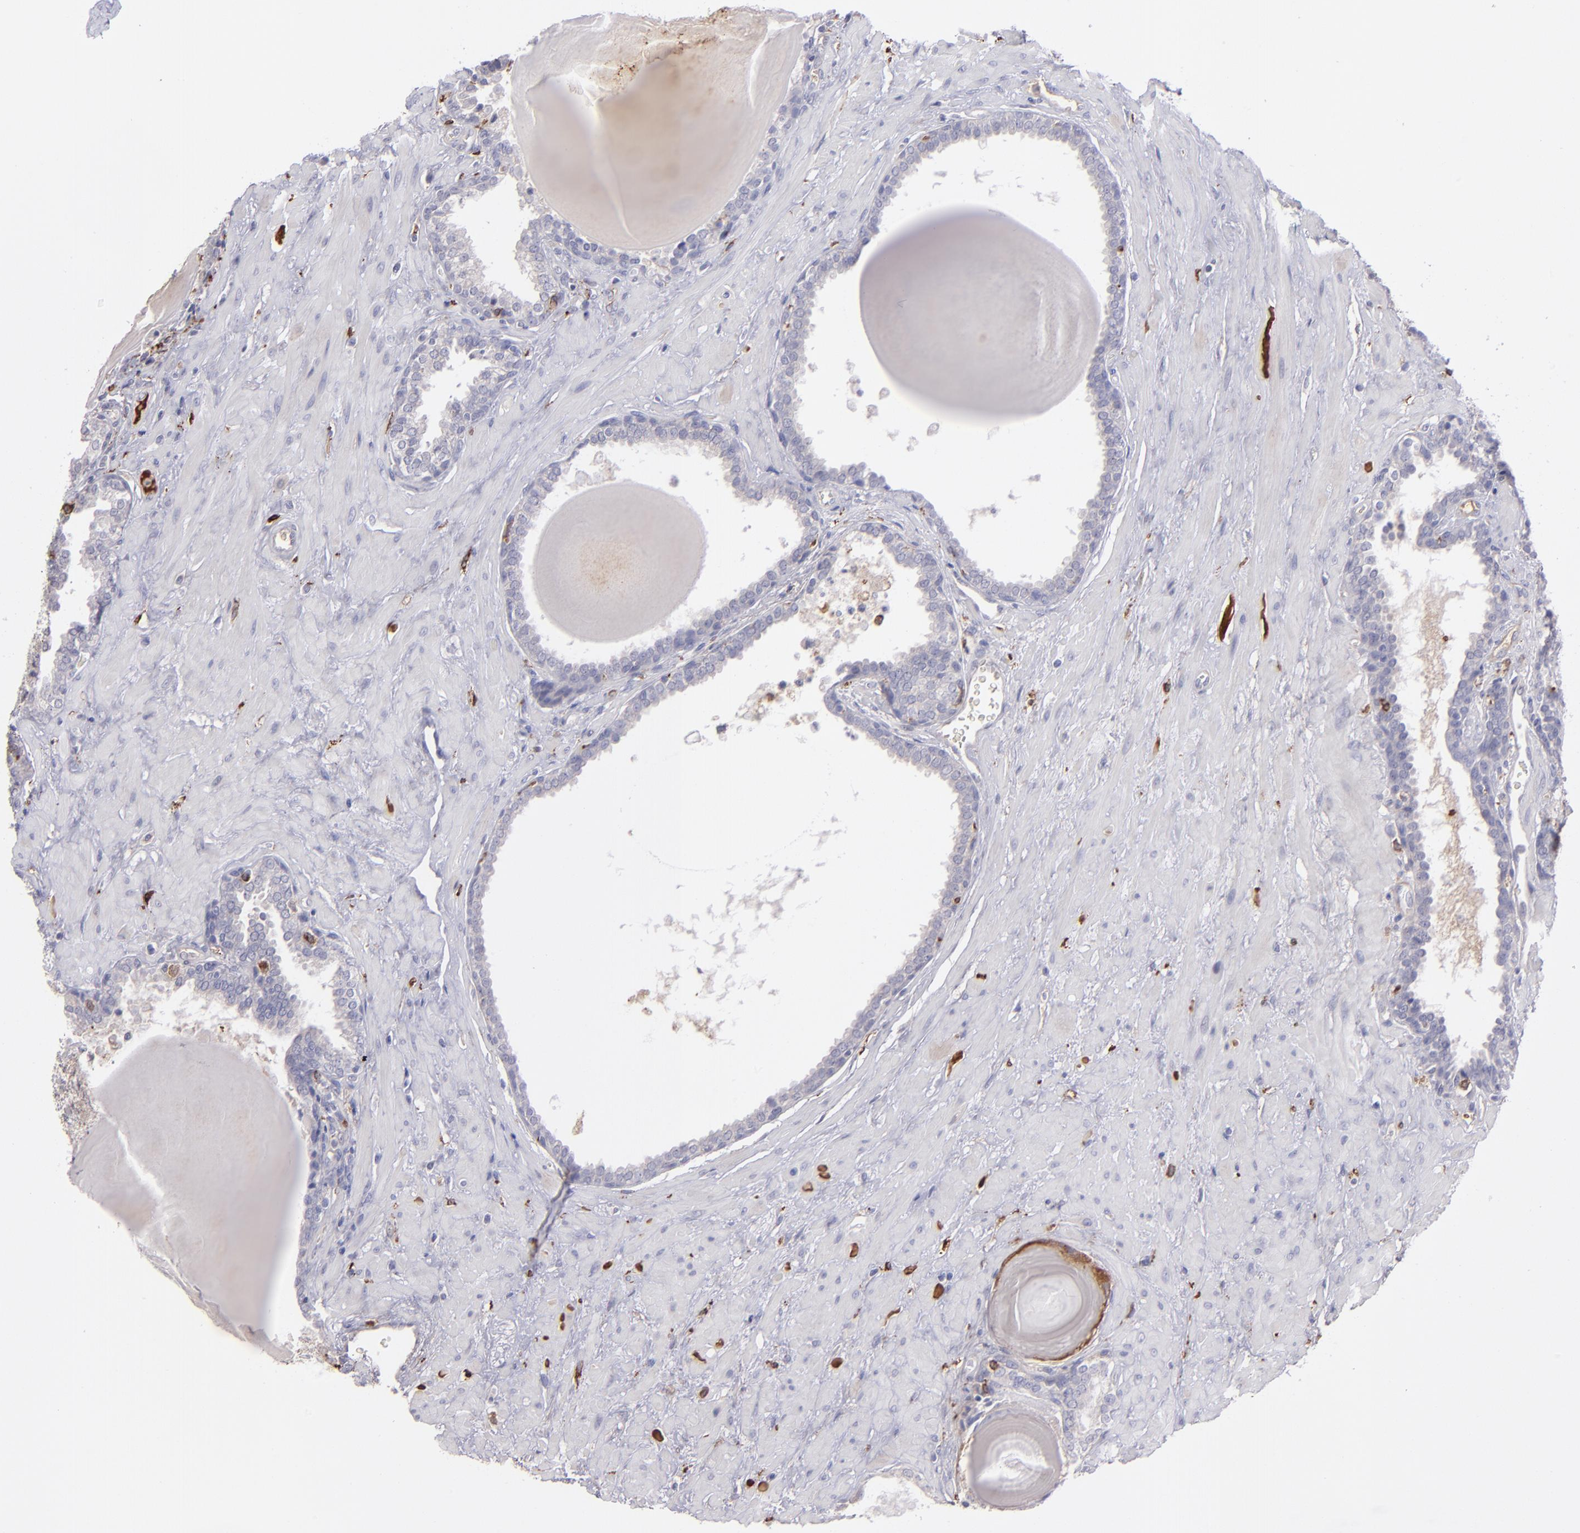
{"staining": {"intensity": "weak", "quantity": "<25%", "location": "cytoplasmic/membranous"}, "tissue": "prostate", "cell_type": "Glandular cells", "image_type": "normal", "snomed": [{"axis": "morphology", "description": "Normal tissue, NOS"}, {"axis": "topography", "description": "Prostate"}], "caption": "This is an IHC micrograph of unremarkable human prostate. There is no expression in glandular cells.", "gene": "C1QA", "patient": {"sex": "male", "age": 51}}